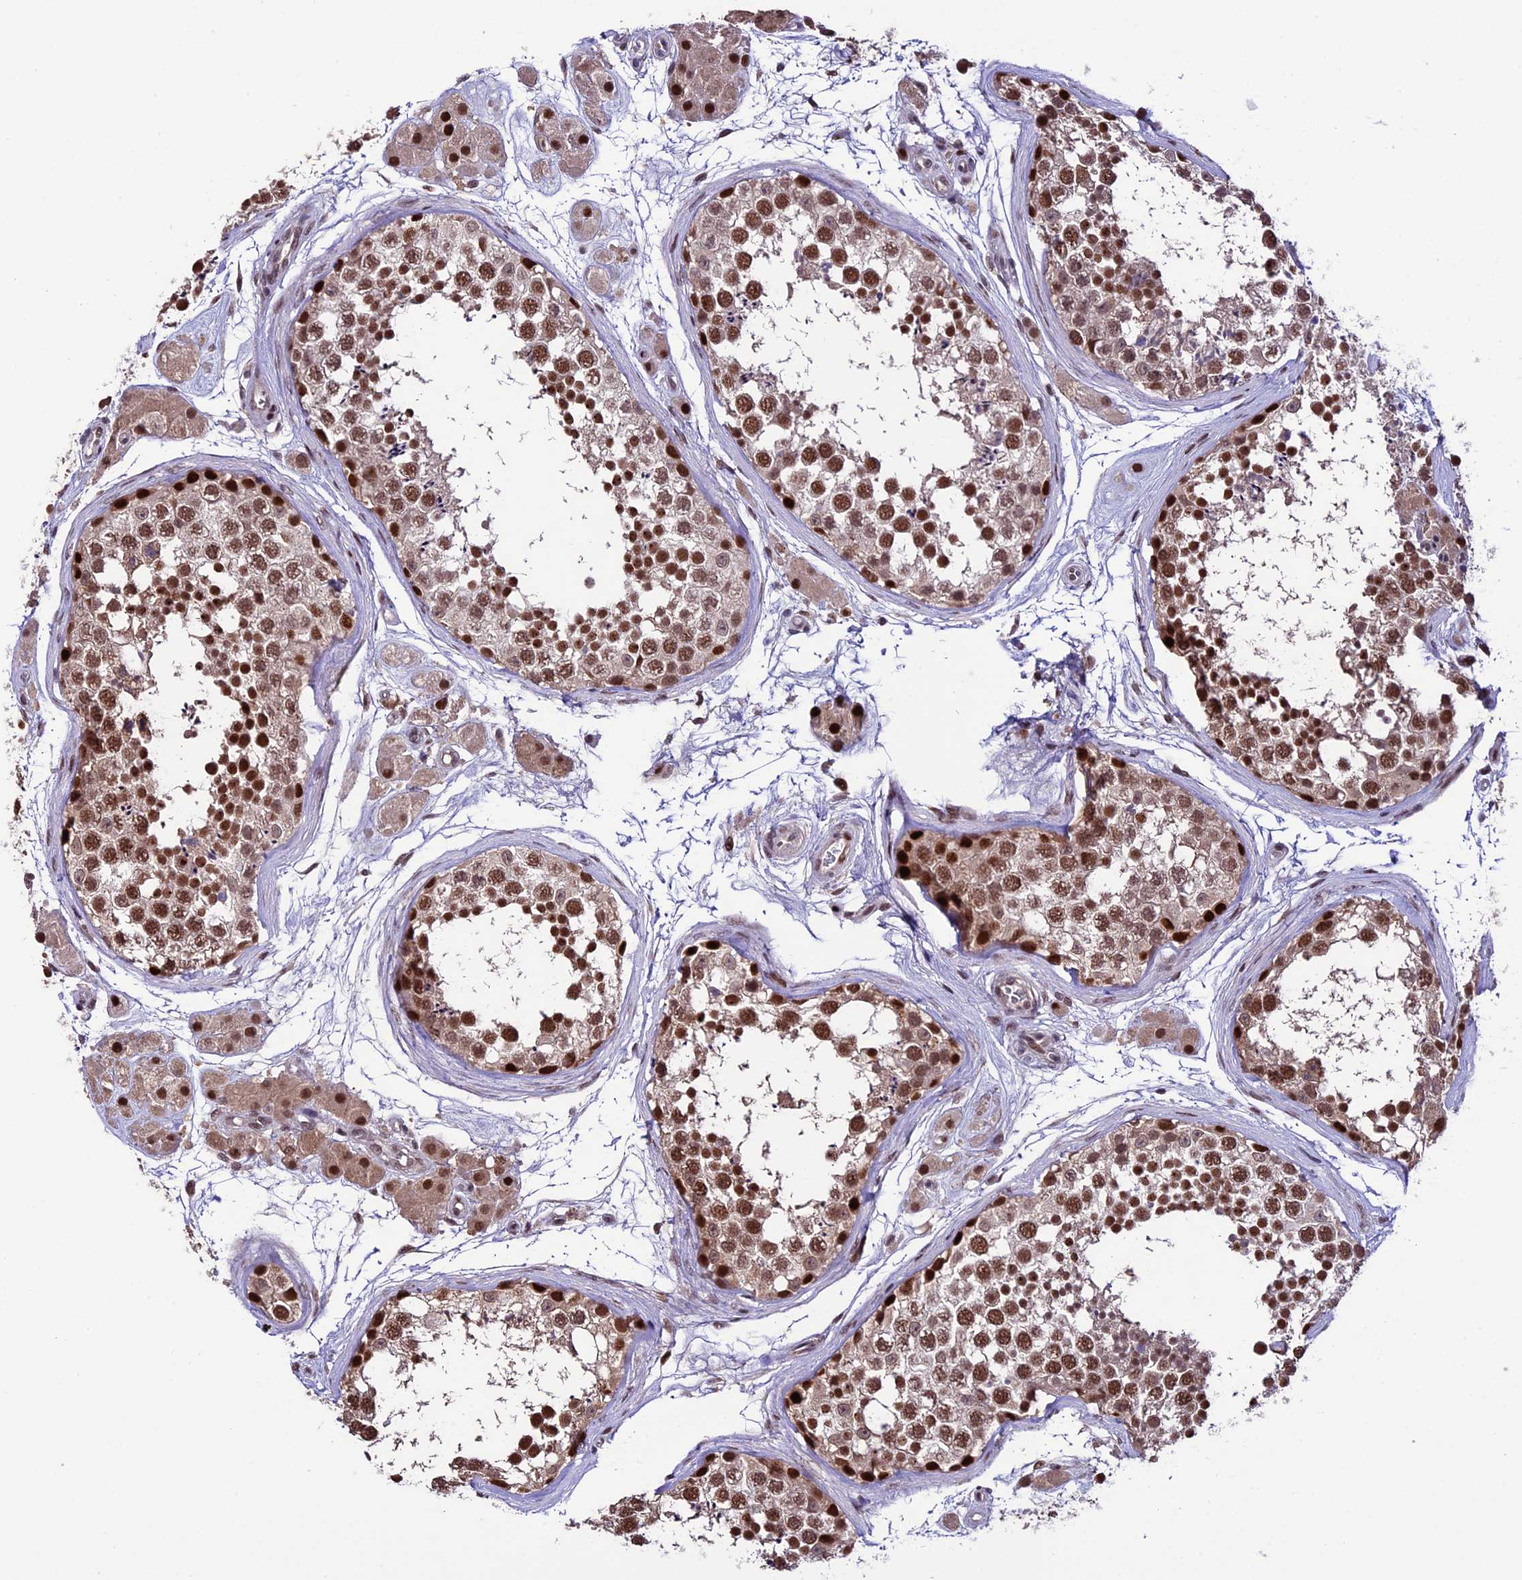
{"staining": {"intensity": "strong", "quantity": ">75%", "location": "nuclear"}, "tissue": "testis", "cell_type": "Cells in seminiferous ducts", "image_type": "normal", "snomed": [{"axis": "morphology", "description": "Normal tissue, NOS"}, {"axis": "topography", "description": "Testis"}], "caption": "The immunohistochemical stain labels strong nuclear expression in cells in seminiferous ducts of benign testis.", "gene": "TCP11L2", "patient": {"sex": "male", "age": 56}}